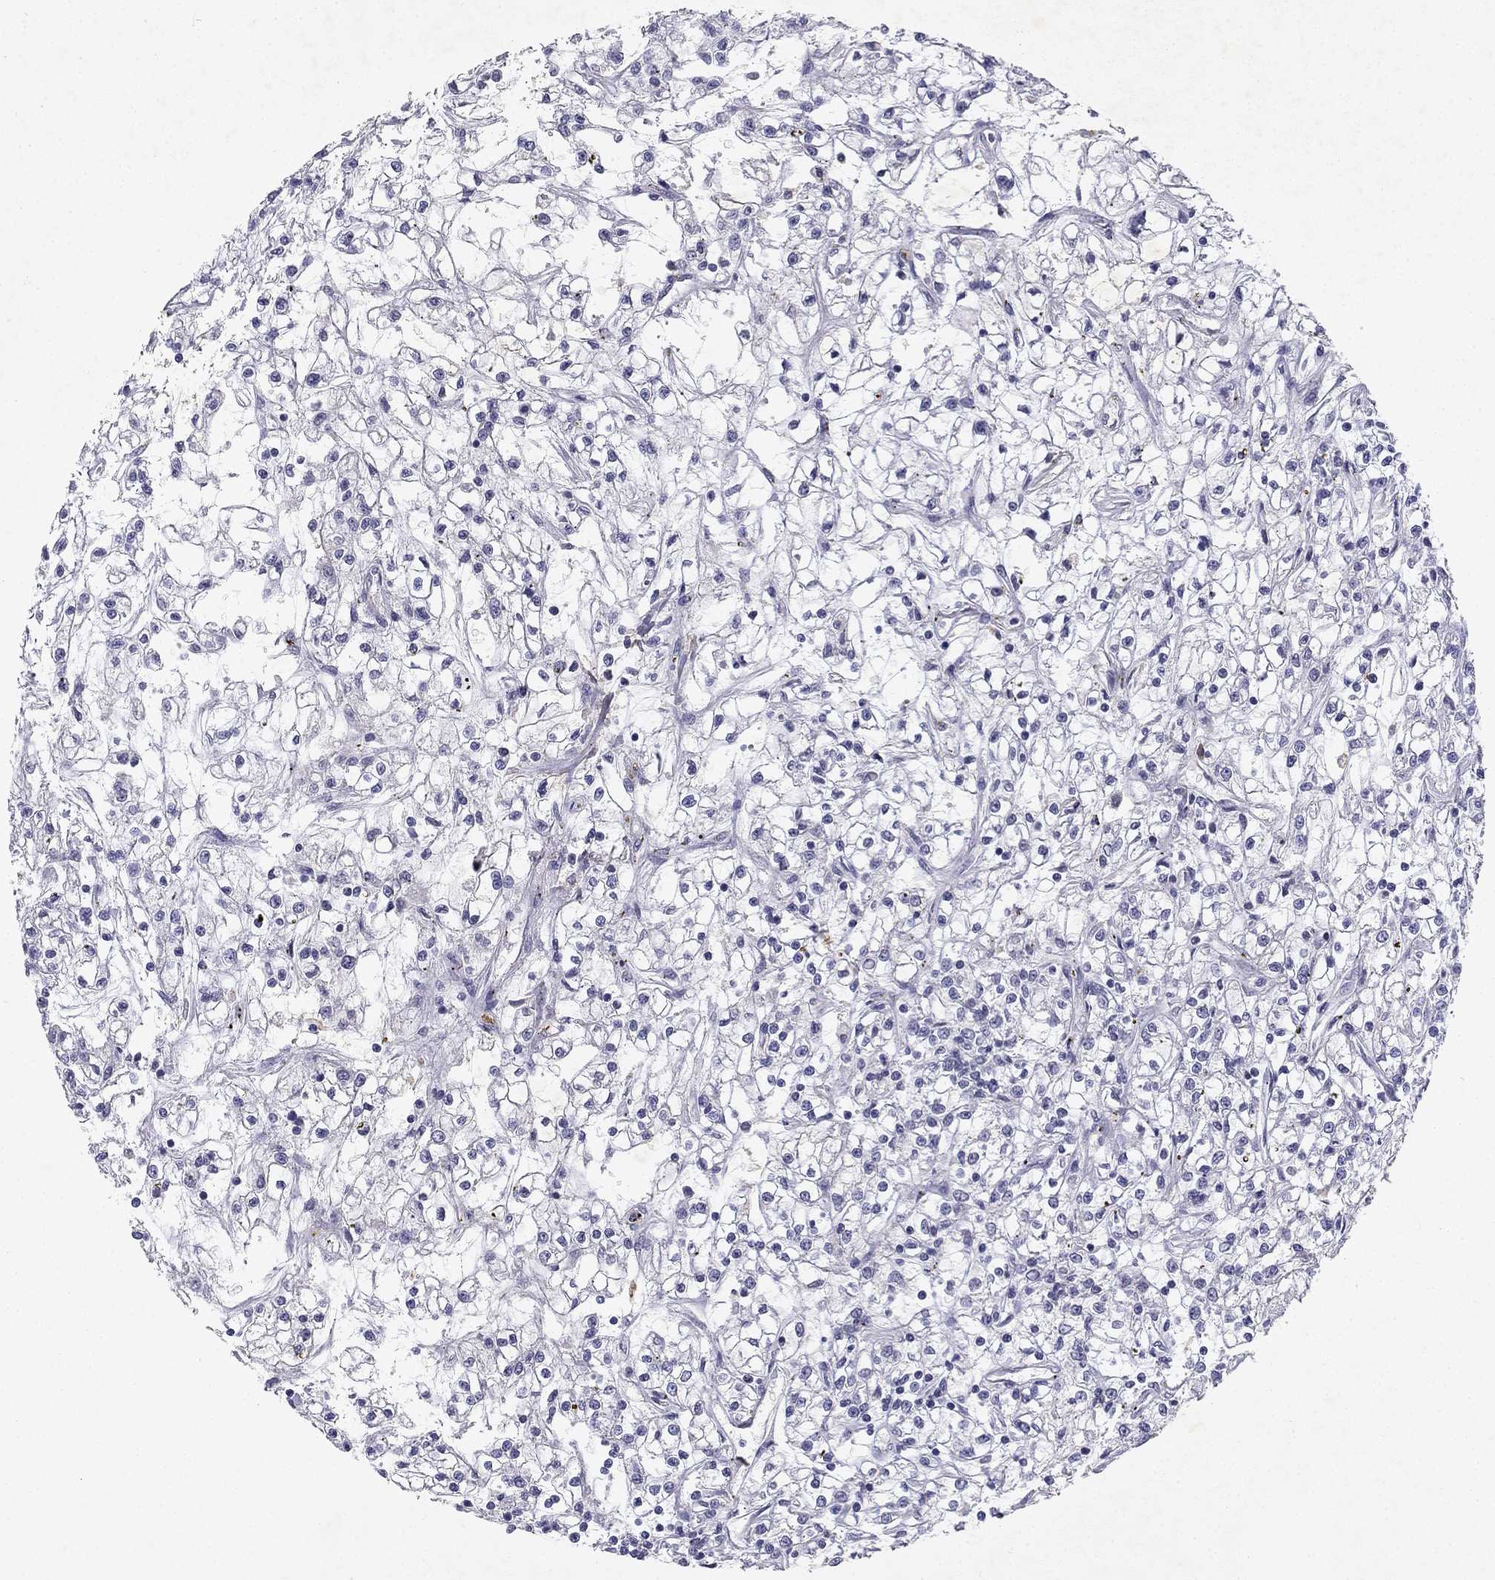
{"staining": {"intensity": "negative", "quantity": "none", "location": "none"}, "tissue": "renal cancer", "cell_type": "Tumor cells", "image_type": "cancer", "snomed": [{"axis": "morphology", "description": "Adenocarcinoma, NOS"}, {"axis": "topography", "description": "Kidney"}], "caption": "Tumor cells show no significant positivity in adenocarcinoma (renal).", "gene": "SLC6A4", "patient": {"sex": "female", "age": 59}}